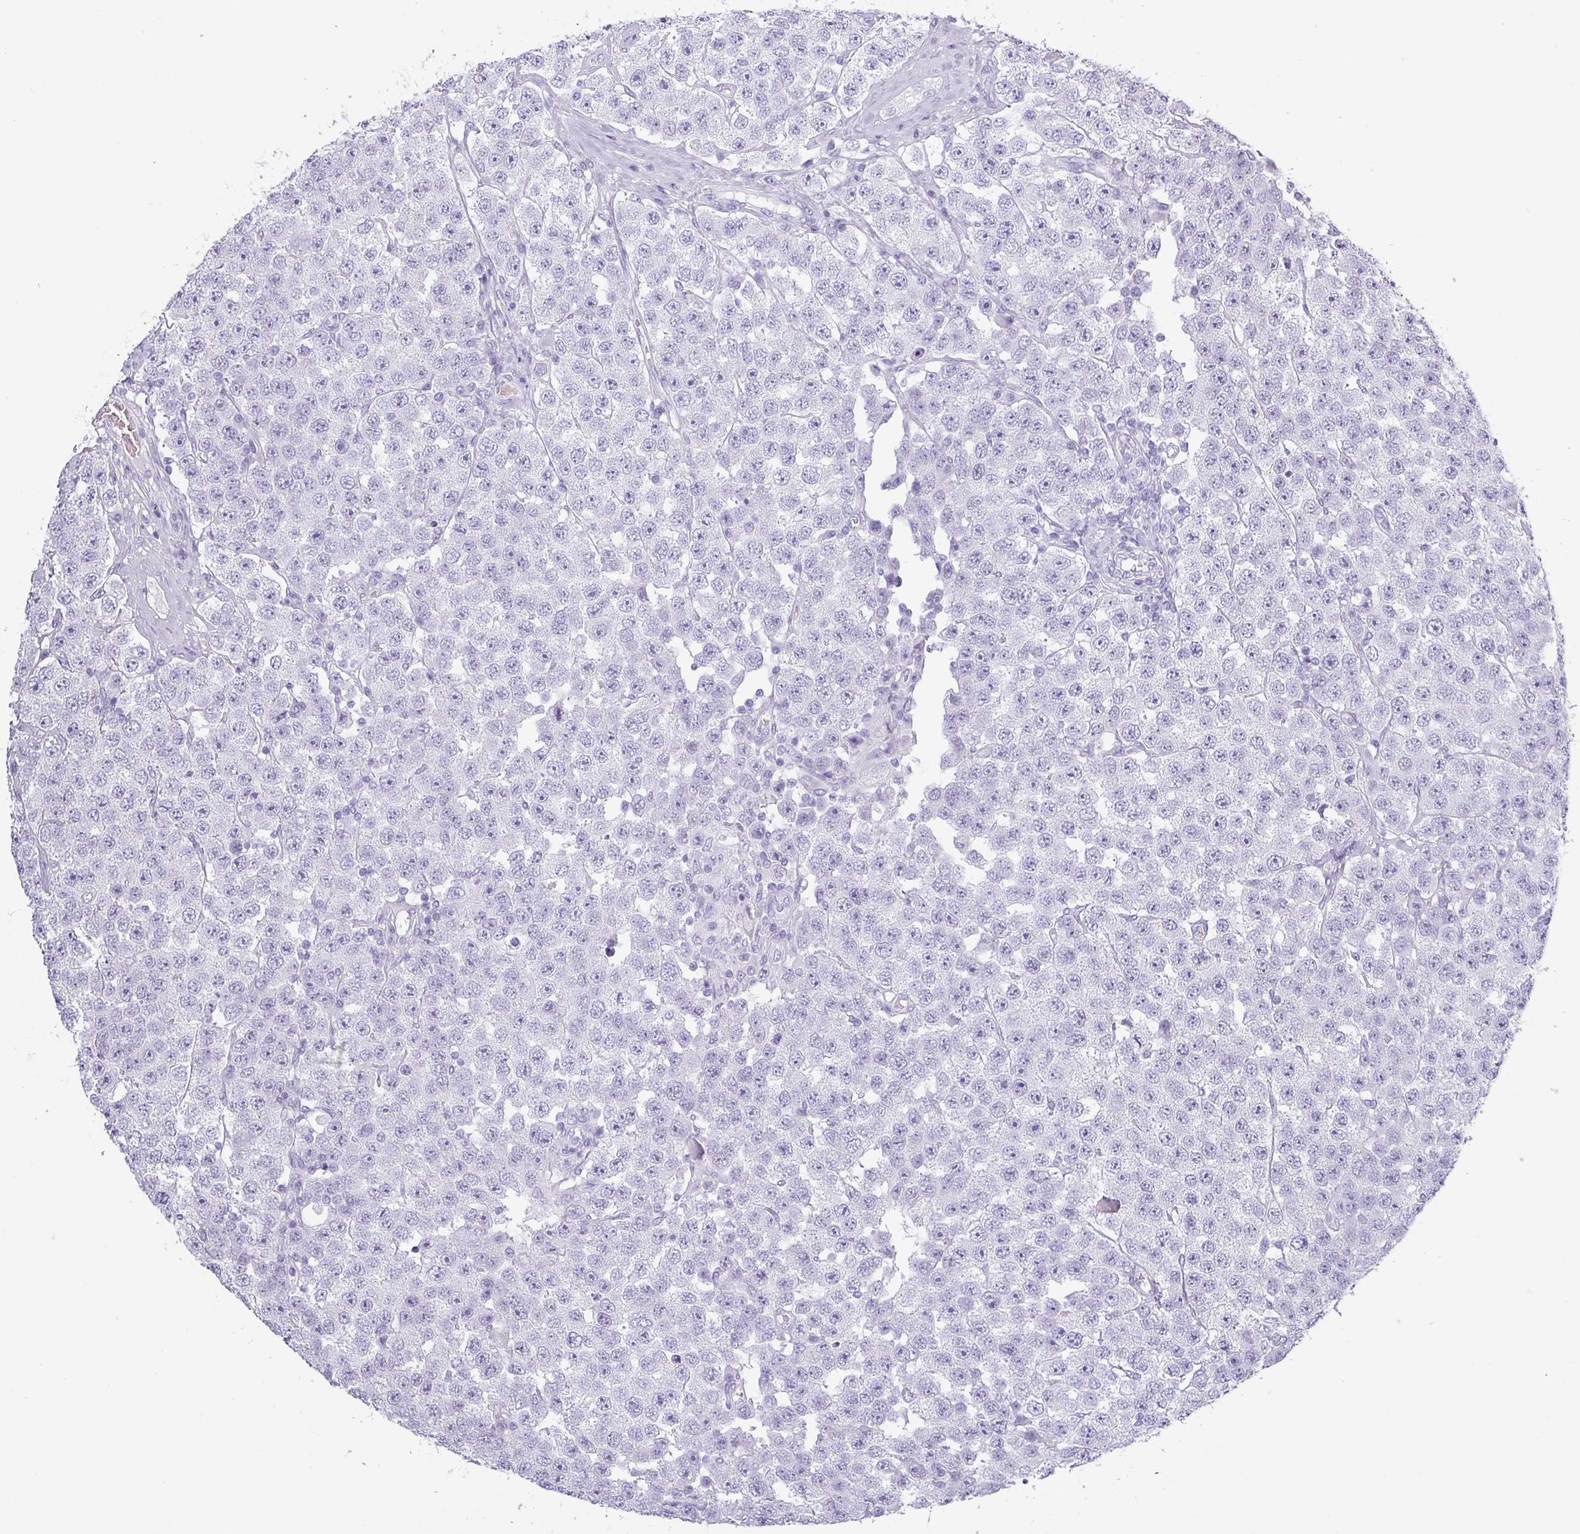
{"staining": {"intensity": "negative", "quantity": "none", "location": "none"}, "tissue": "testis cancer", "cell_type": "Tumor cells", "image_type": "cancer", "snomed": [{"axis": "morphology", "description": "Seminoma, NOS"}, {"axis": "topography", "description": "Testis"}], "caption": "High power microscopy histopathology image of an IHC photomicrograph of testis seminoma, revealing no significant staining in tumor cells. Nuclei are stained in blue.", "gene": "CRYBB2", "patient": {"sex": "male", "age": 28}}